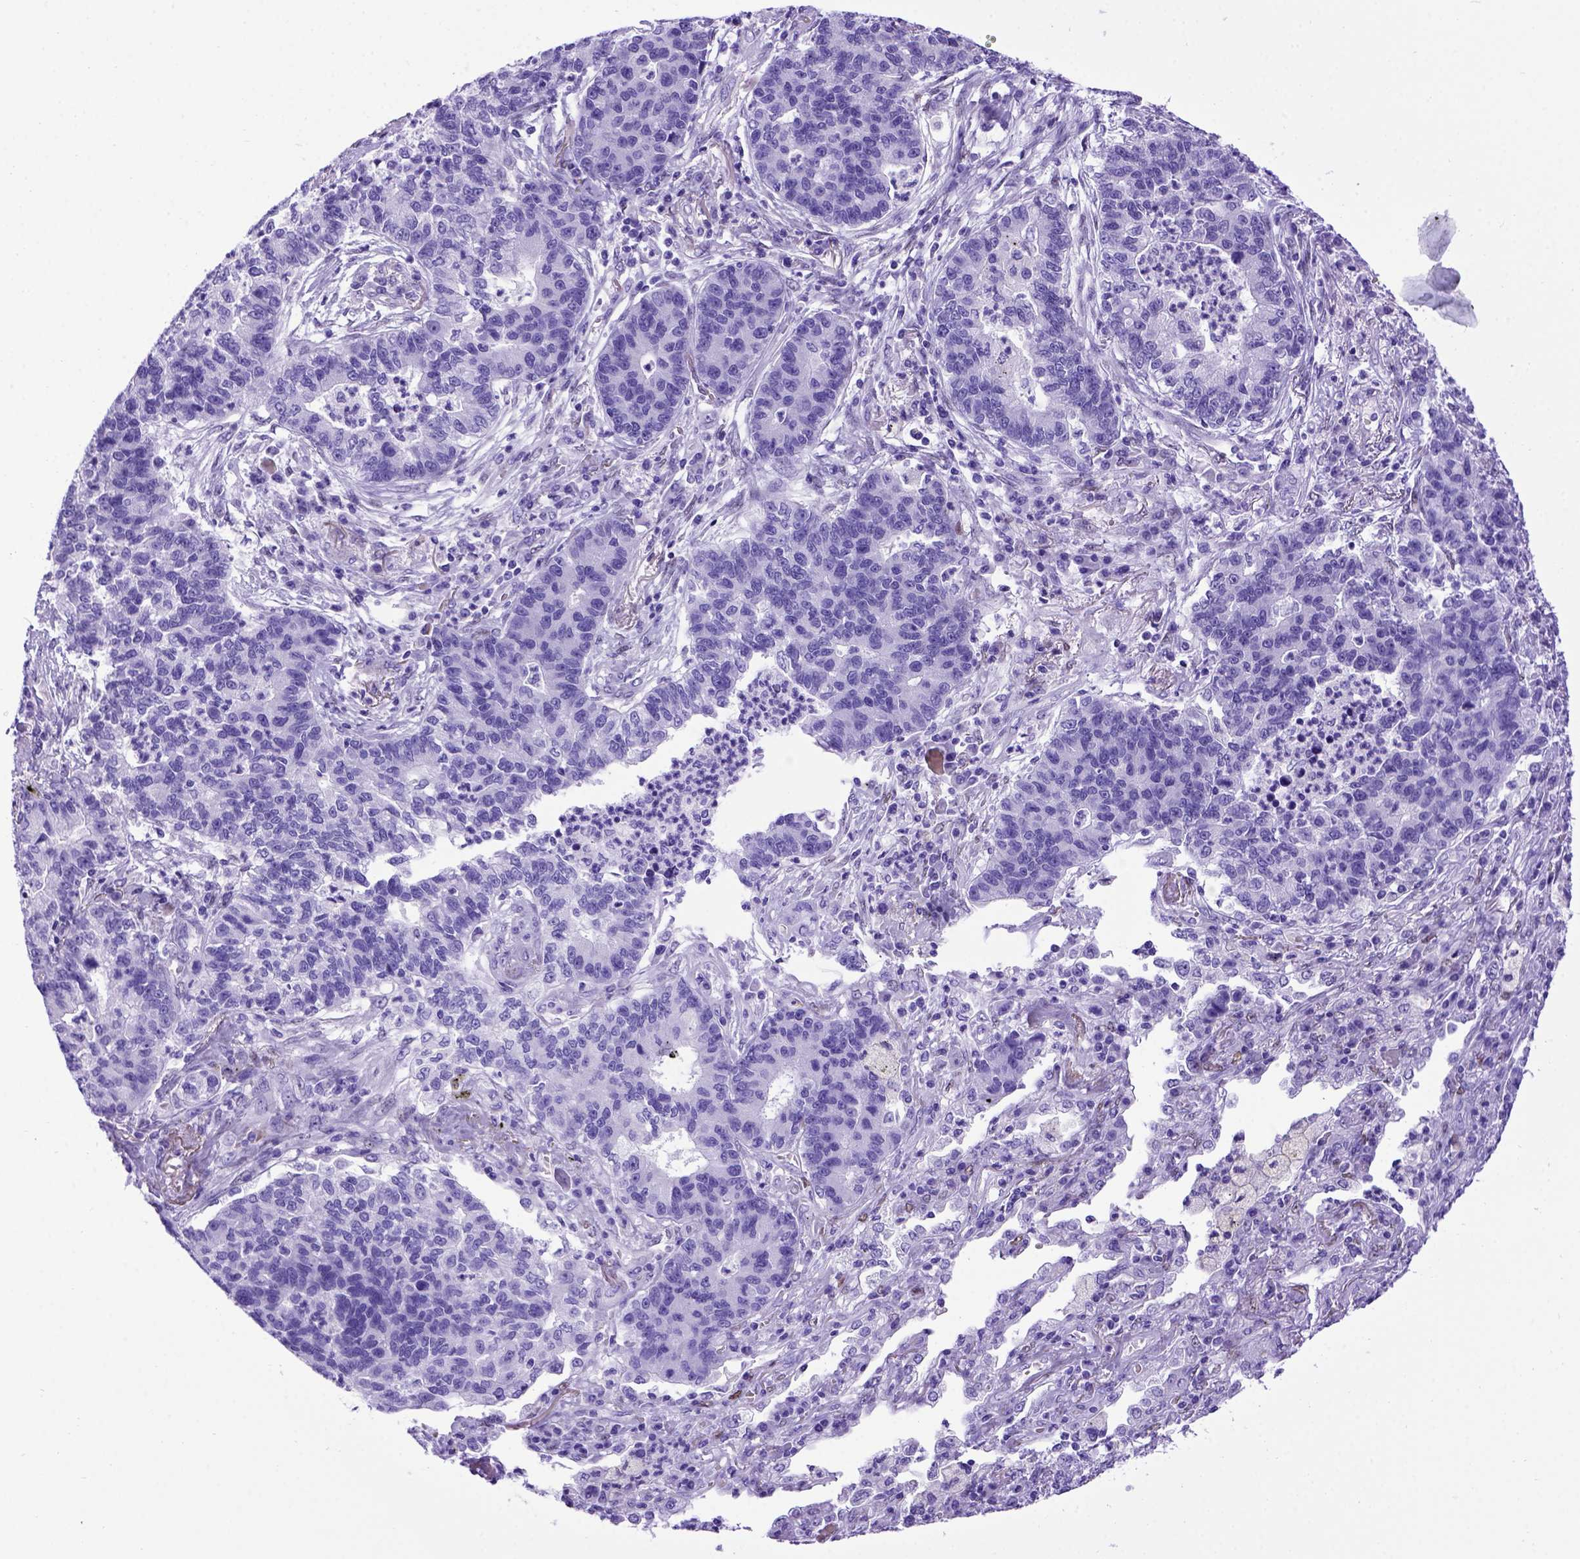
{"staining": {"intensity": "negative", "quantity": "none", "location": "none"}, "tissue": "lung cancer", "cell_type": "Tumor cells", "image_type": "cancer", "snomed": [{"axis": "morphology", "description": "Adenocarcinoma, NOS"}, {"axis": "topography", "description": "Lung"}], "caption": "High power microscopy histopathology image of an immunohistochemistry micrograph of lung cancer (adenocarcinoma), revealing no significant expression in tumor cells.", "gene": "MEOX2", "patient": {"sex": "female", "age": 57}}